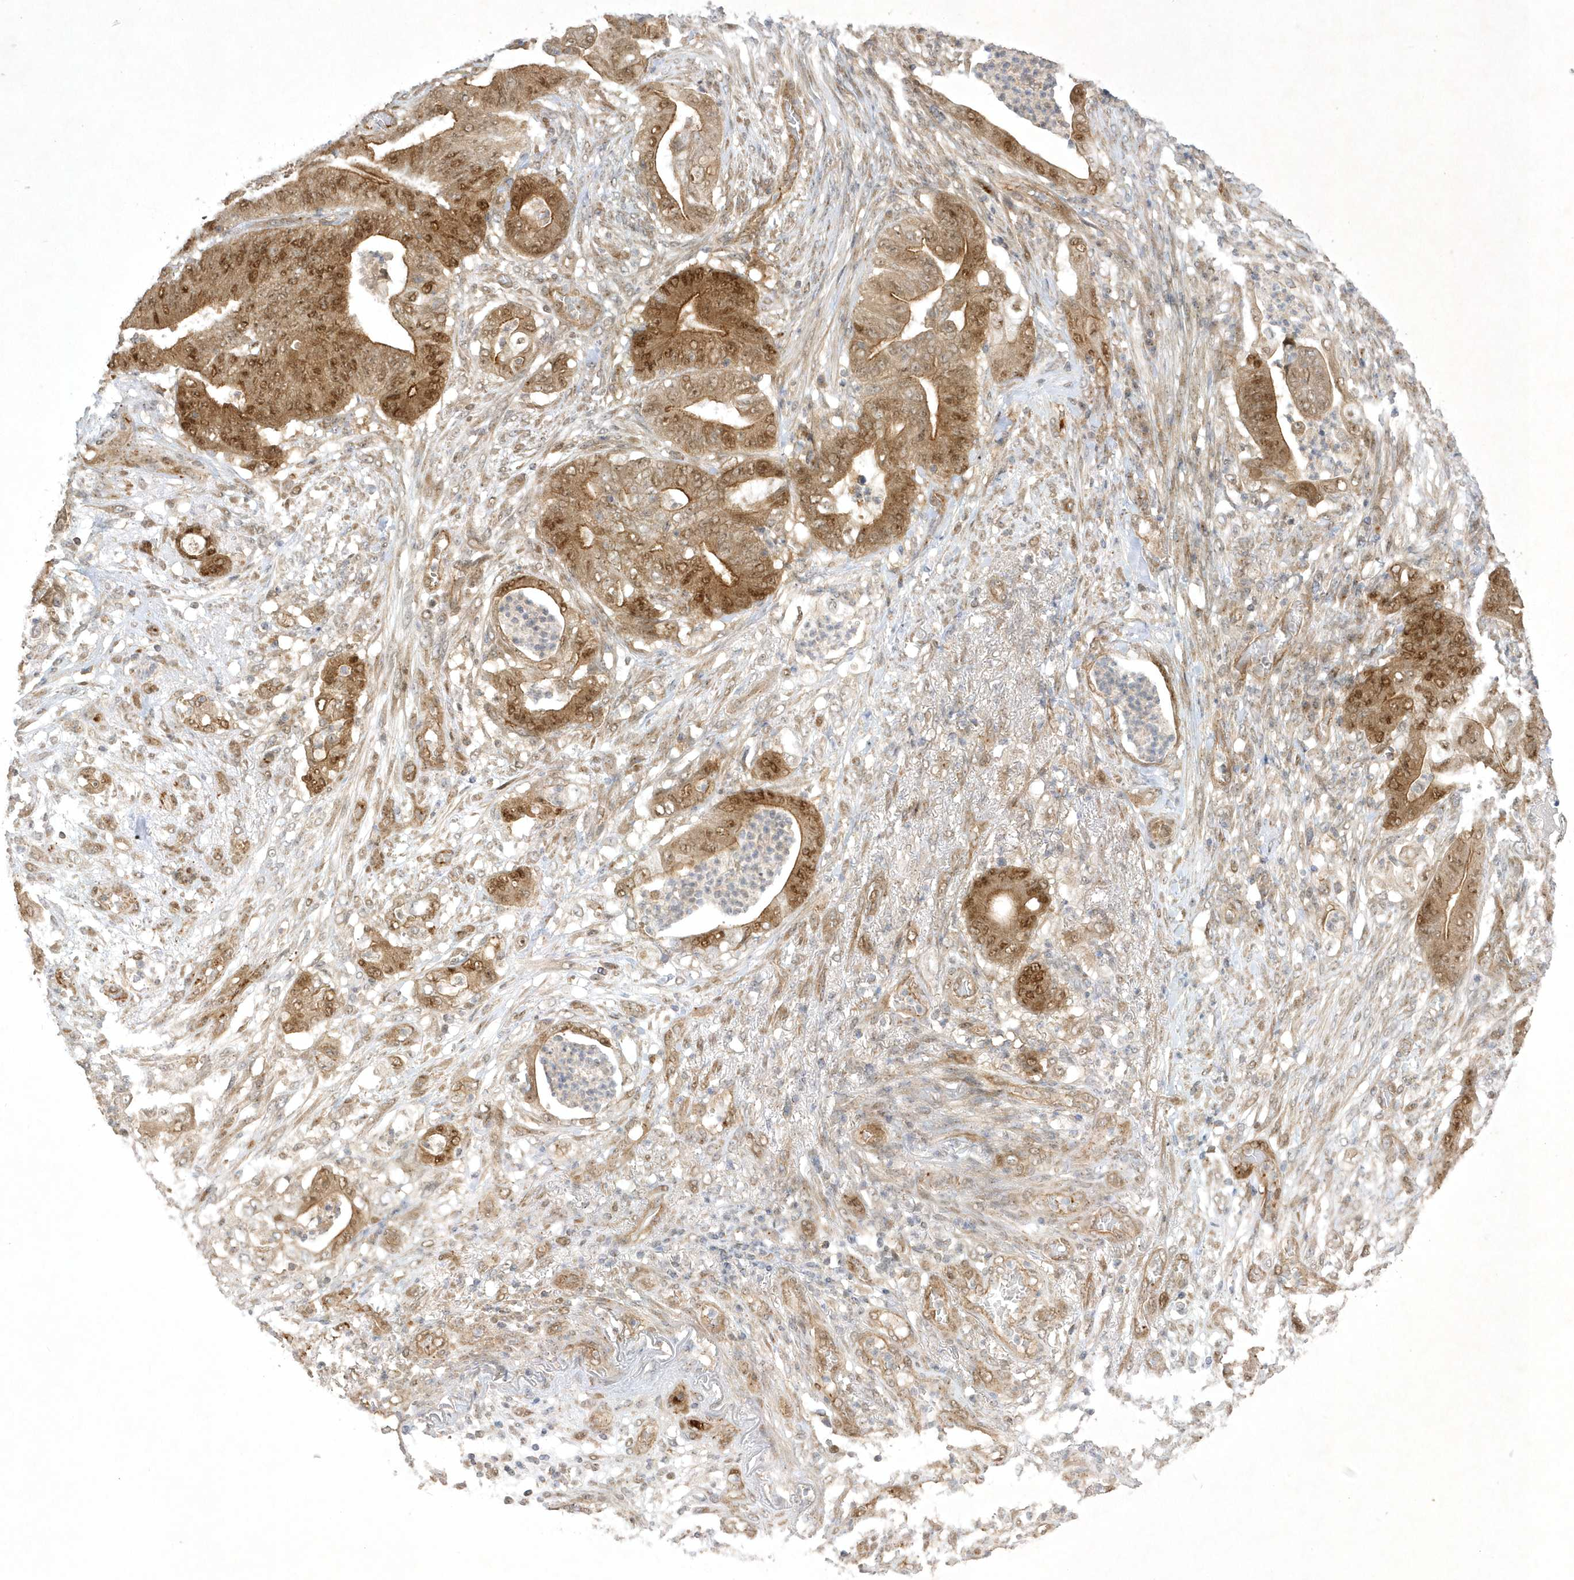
{"staining": {"intensity": "strong", "quantity": ">75%", "location": "cytoplasmic/membranous,nuclear"}, "tissue": "stomach cancer", "cell_type": "Tumor cells", "image_type": "cancer", "snomed": [{"axis": "morphology", "description": "Adenocarcinoma, NOS"}, {"axis": "topography", "description": "Stomach"}], "caption": "Tumor cells demonstrate high levels of strong cytoplasmic/membranous and nuclear positivity in about >75% of cells in stomach adenocarcinoma. The protein is shown in brown color, while the nuclei are stained blue.", "gene": "NAF1", "patient": {"sex": "female", "age": 73}}